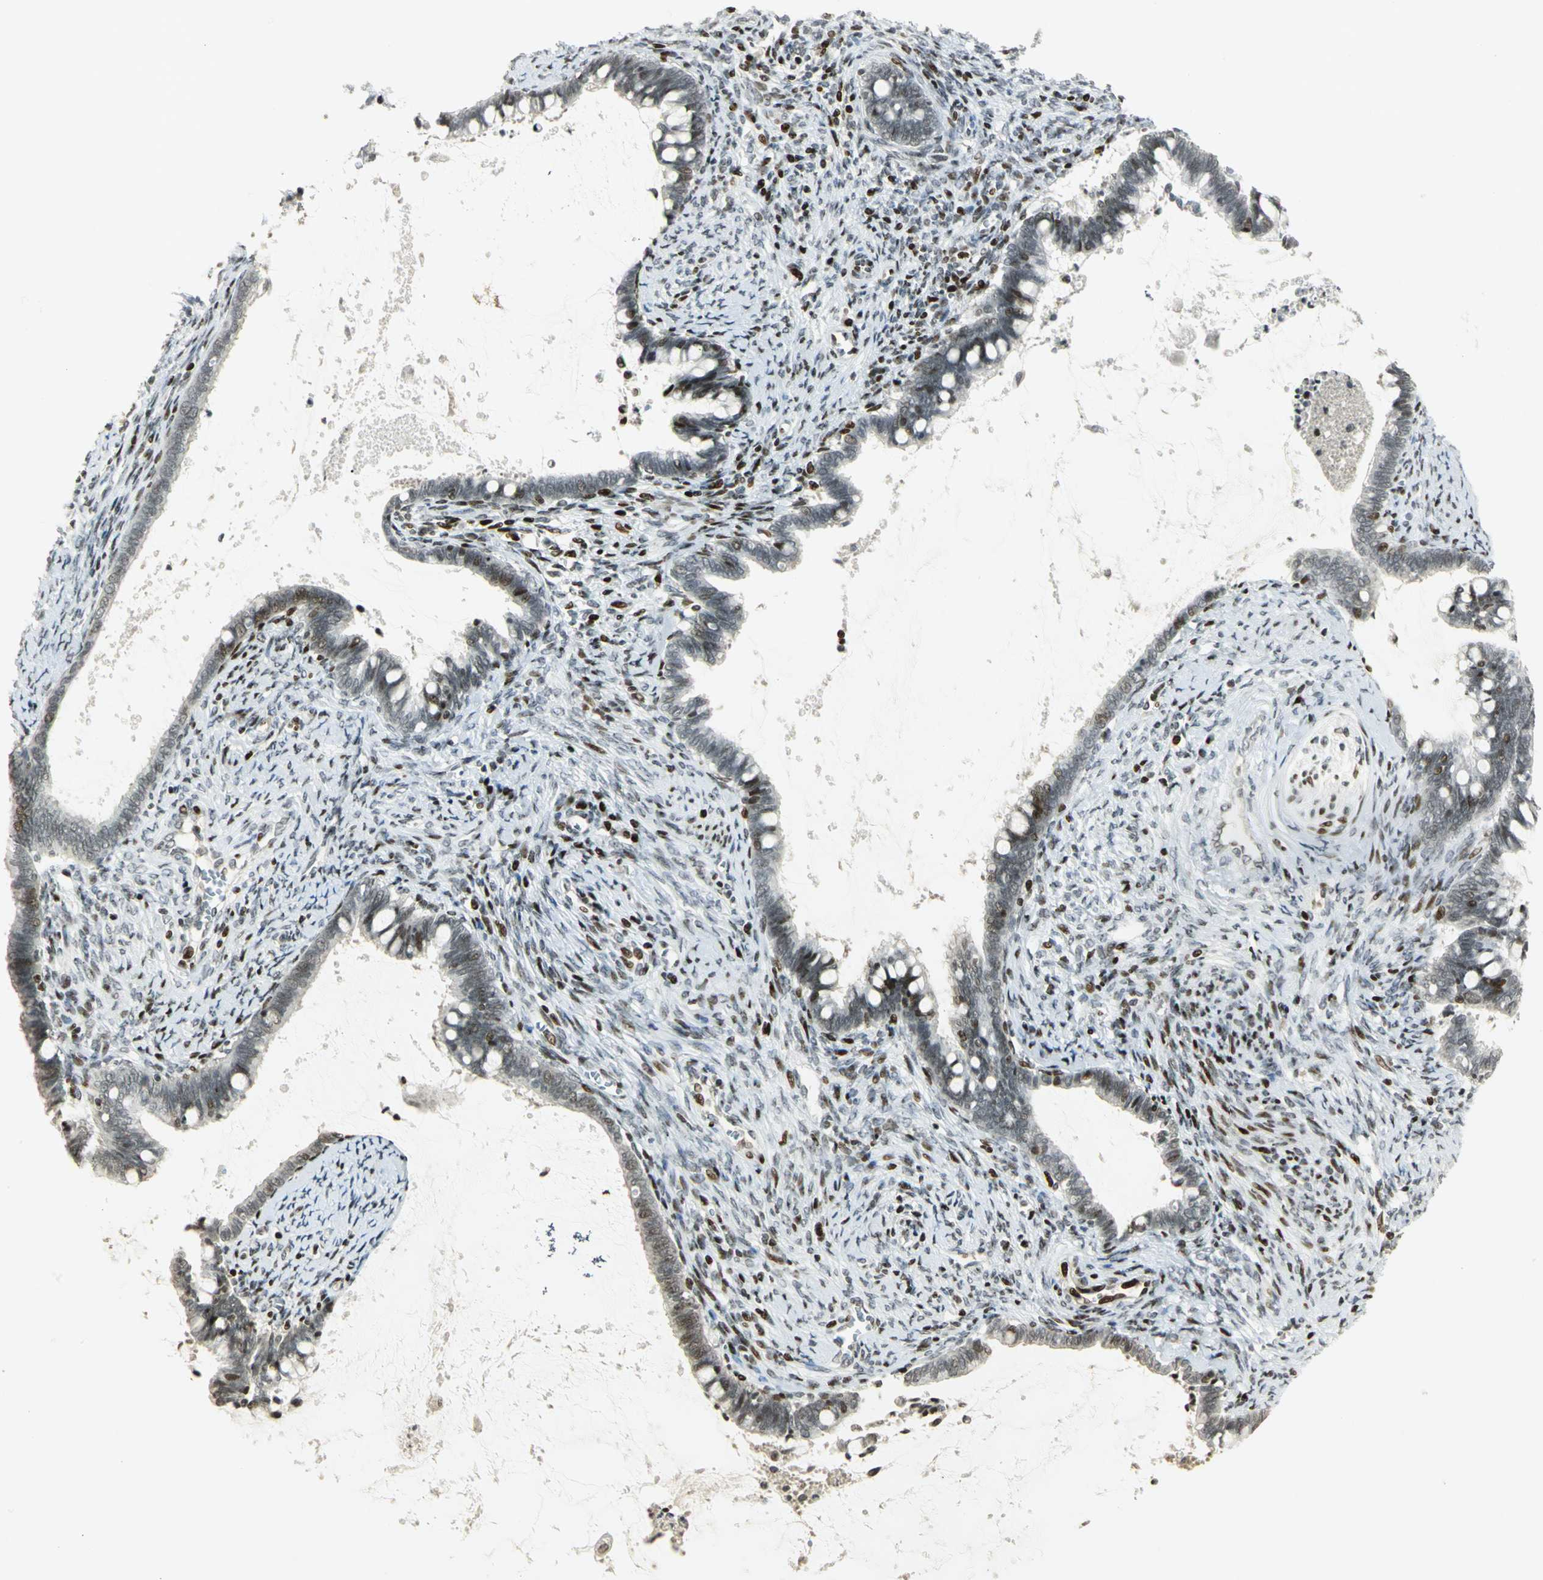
{"staining": {"intensity": "strong", "quantity": "<25%", "location": "nuclear"}, "tissue": "cervical cancer", "cell_type": "Tumor cells", "image_type": "cancer", "snomed": [{"axis": "morphology", "description": "Adenocarcinoma, NOS"}, {"axis": "topography", "description": "Cervix"}], "caption": "The photomicrograph displays a brown stain indicating the presence of a protein in the nuclear of tumor cells in cervical adenocarcinoma.", "gene": "KDM1A", "patient": {"sex": "female", "age": 44}}